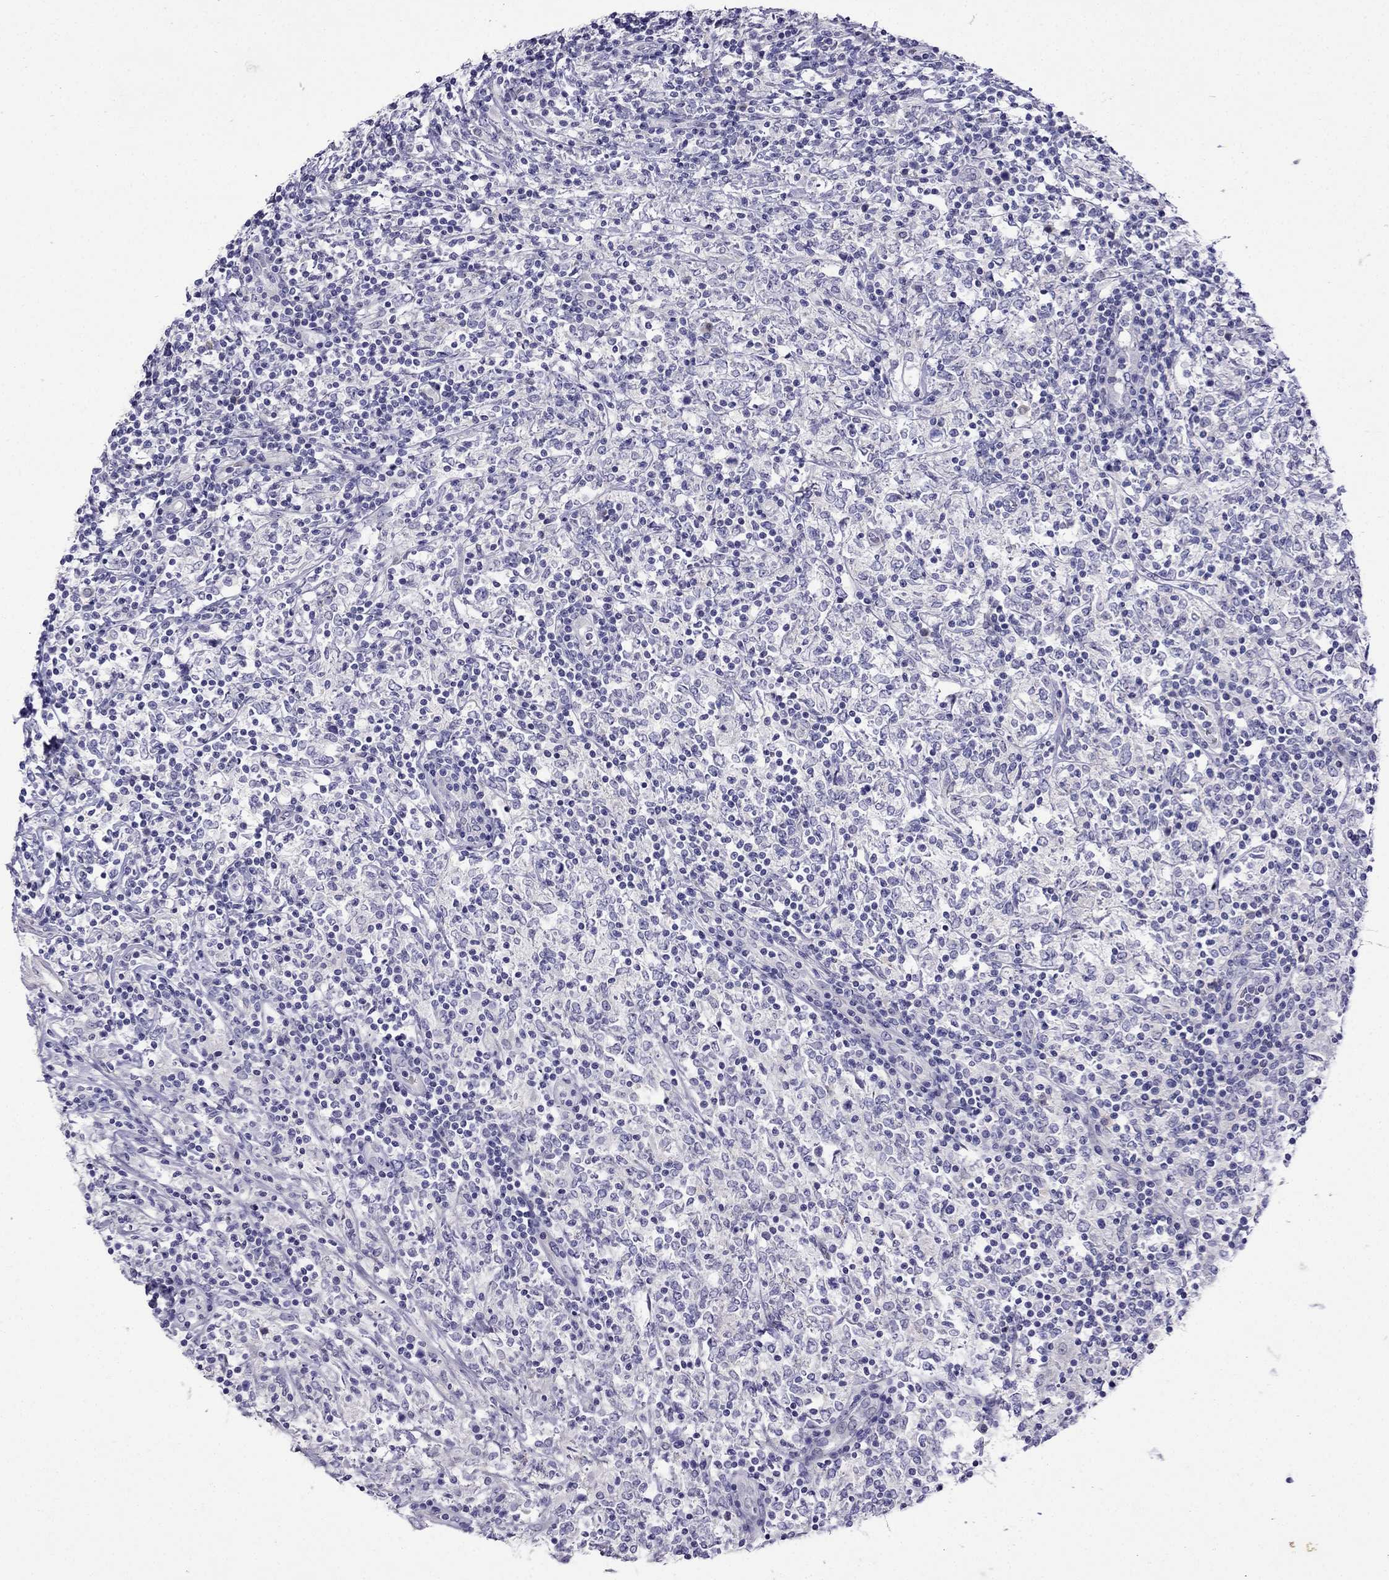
{"staining": {"intensity": "negative", "quantity": "none", "location": "none"}, "tissue": "lymphoma", "cell_type": "Tumor cells", "image_type": "cancer", "snomed": [{"axis": "morphology", "description": "Malignant lymphoma, non-Hodgkin's type, High grade"}, {"axis": "topography", "description": "Lymph node"}], "caption": "Human malignant lymphoma, non-Hodgkin's type (high-grade) stained for a protein using IHC displays no expression in tumor cells.", "gene": "PATE1", "patient": {"sex": "female", "age": 84}}